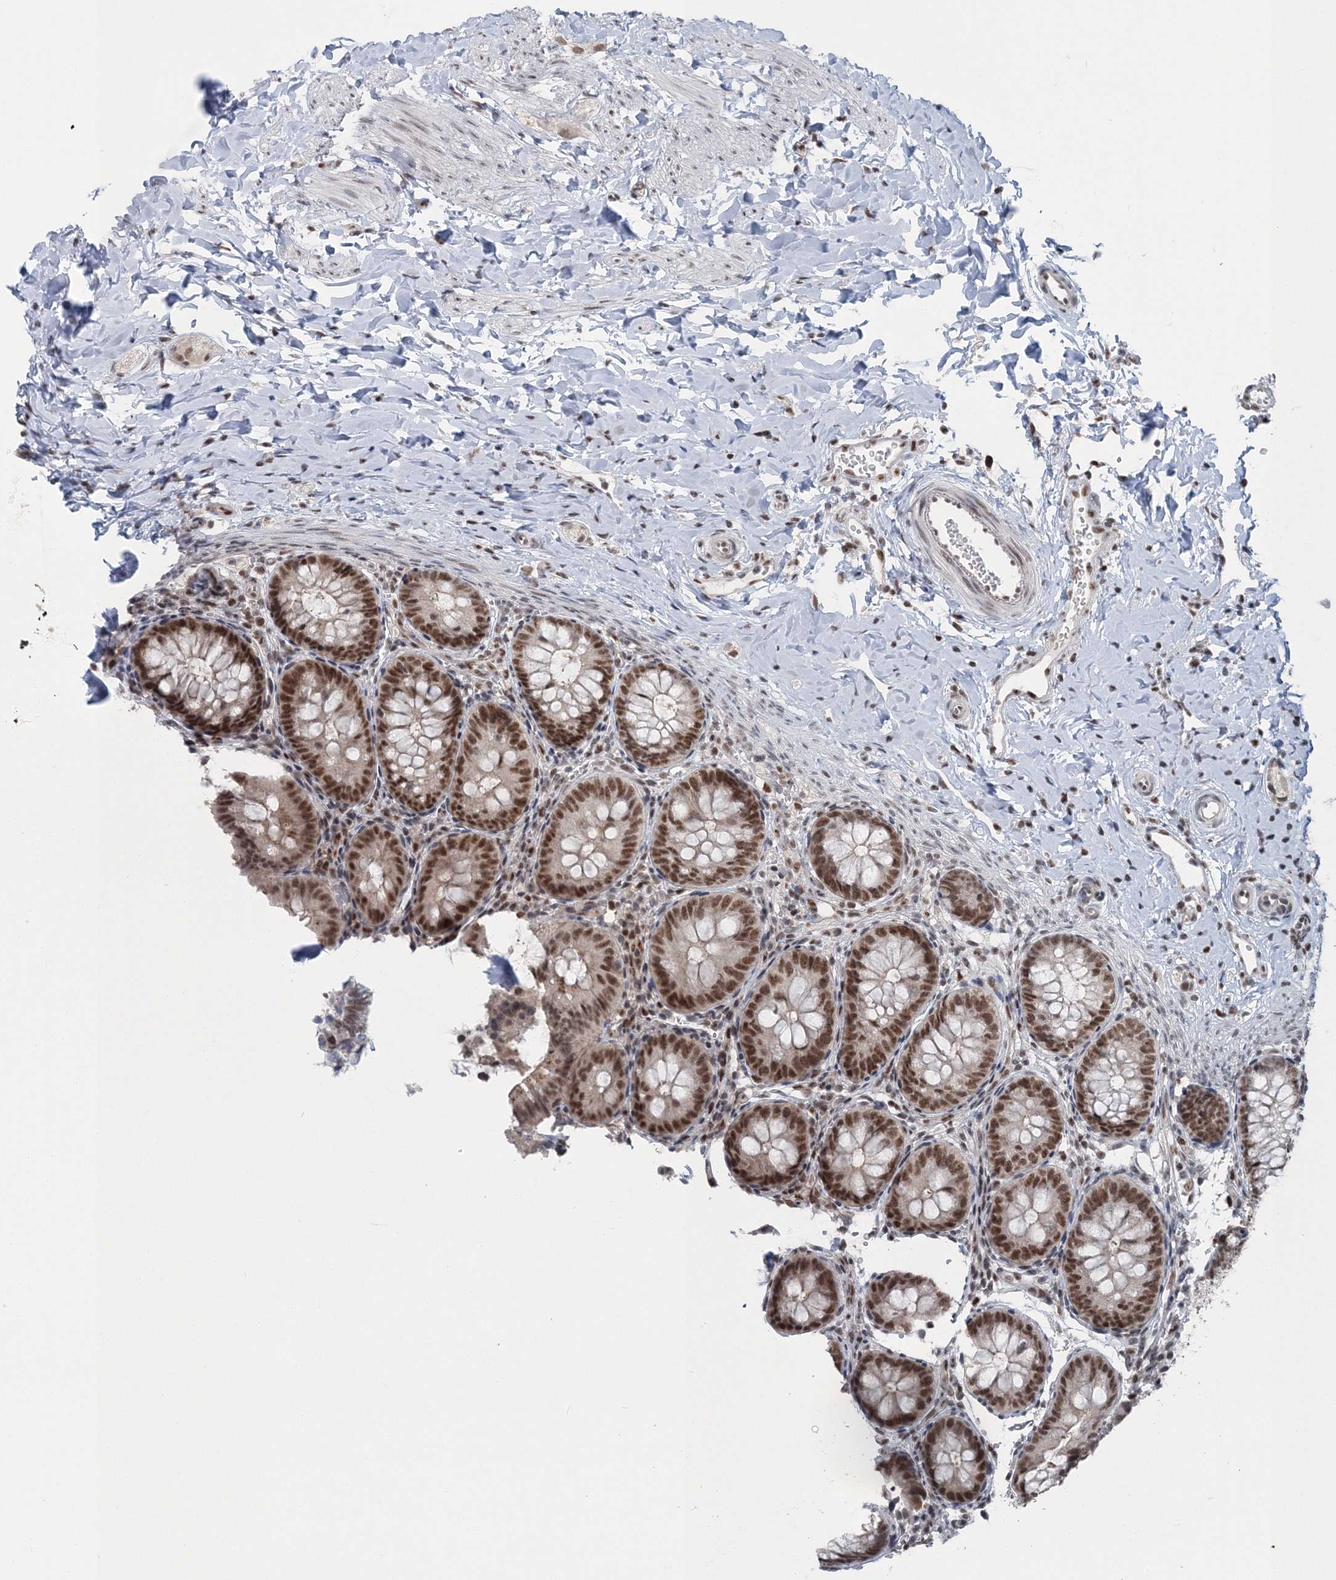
{"staining": {"intensity": "moderate", "quantity": ">75%", "location": "nuclear"}, "tissue": "appendix", "cell_type": "Glandular cells", "image_type": "normal", "snomed": [{"axis": "morphology", "description": "Normal tissue, NOS"}, {"axis": "topography", "description": "Appendix"}], "caption": "IHC (DAB) staining of benign human appendix reveals moderate nuclear protein positivity in approximately >75% of glandular cells.", "gene": "PDS5A", "patient": {"sex": "male", "age": 1}}